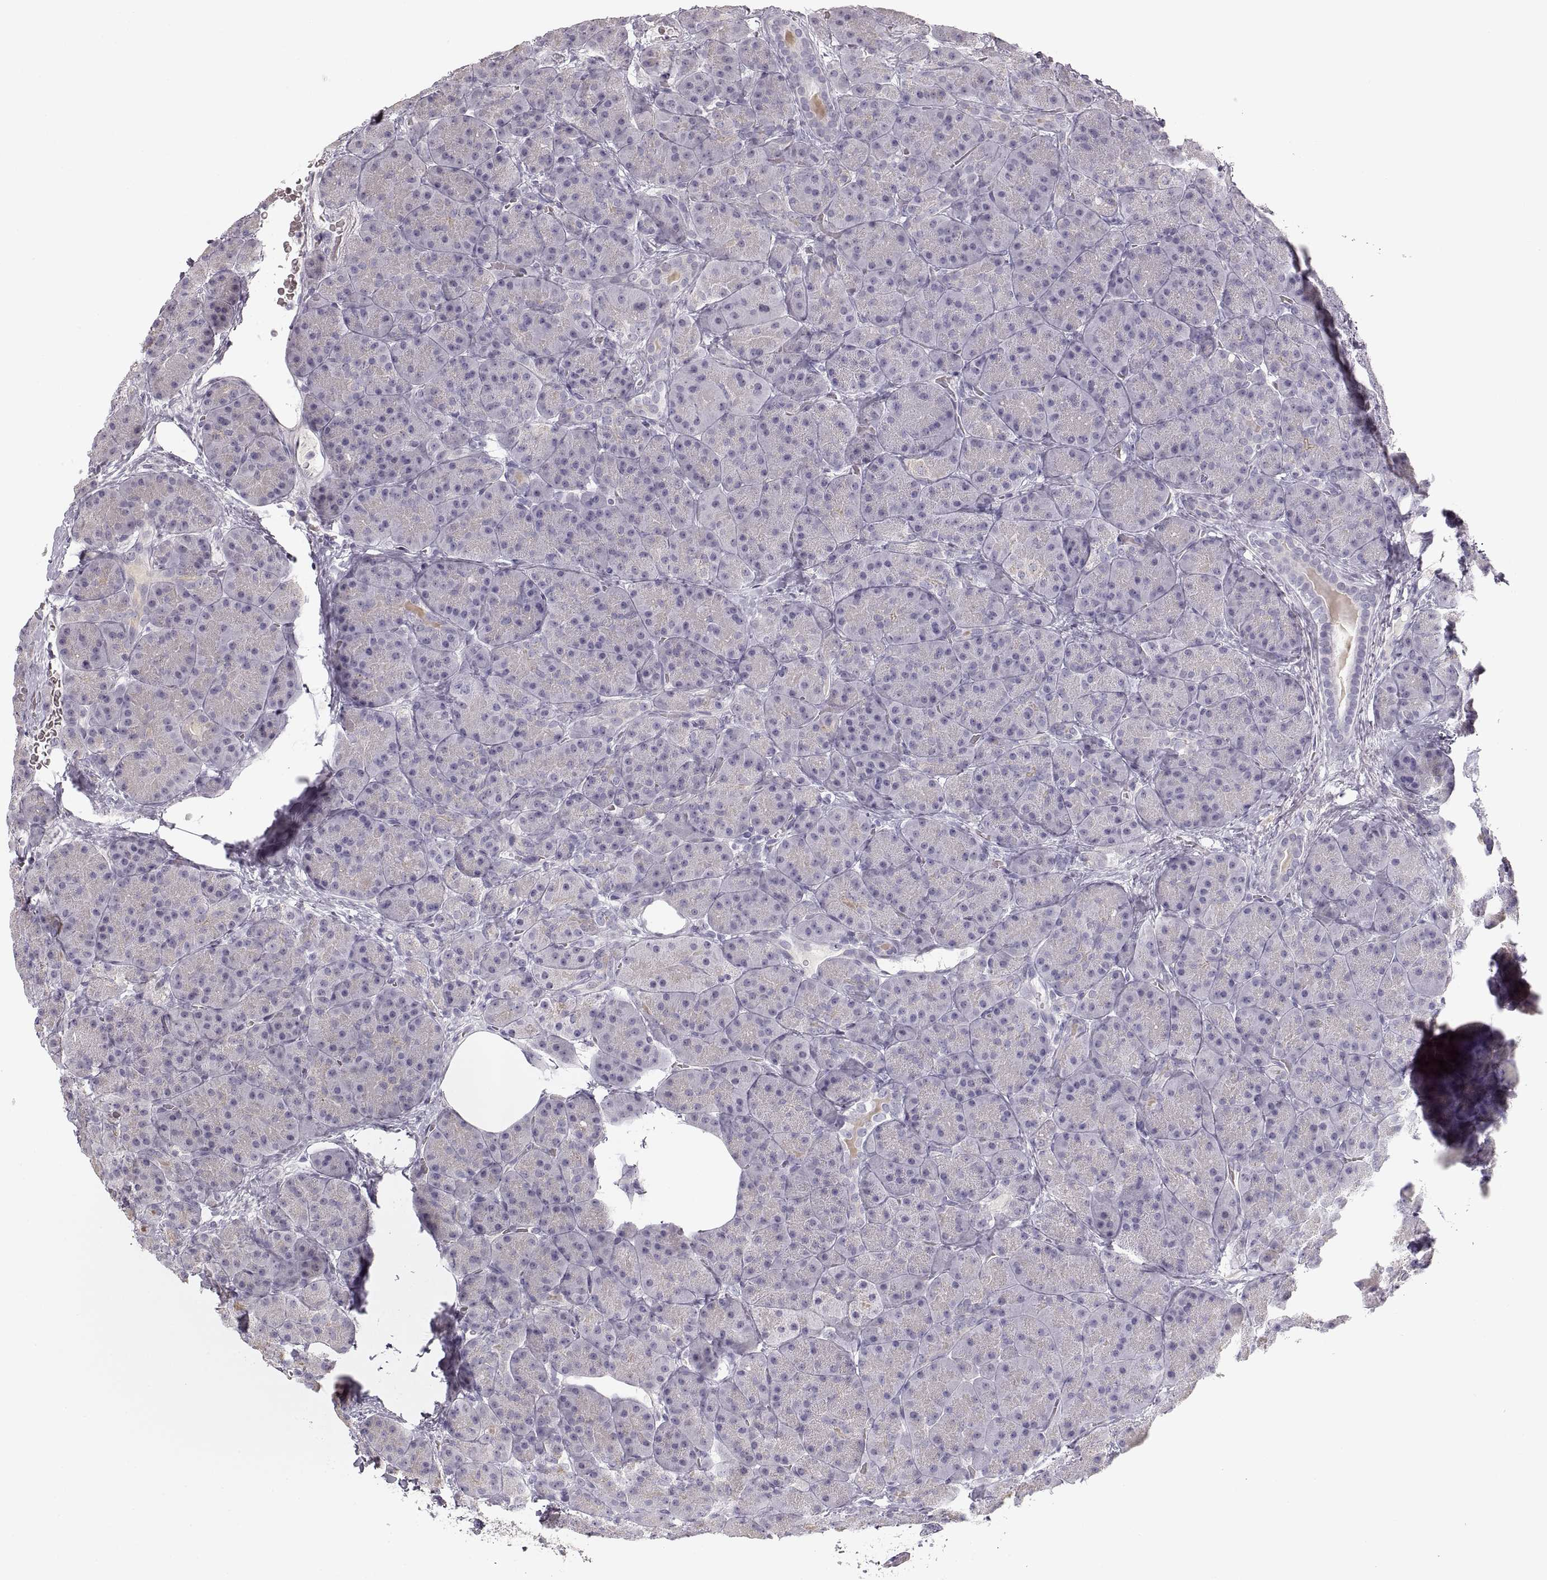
{"staining": {"intensity": "negative", "quantity": "none", "location": "none"}, "tissue": "pancreas", "cell_type": "Exocrine glandular cells", "image_type": "normal", "snomed": [{"axis": "morphology", "description": "Normal tissue, NOS"}, {"axis": "topography", "description": "Pancreas"}], "caption": "Immunohistochemistry (IHC) image of normal human pancreas stained for a protein (brown), which shows no expression in exocrine glandular cells.", "gene": "PCSK2", "patient": {"sex": "male", "age": 57}}